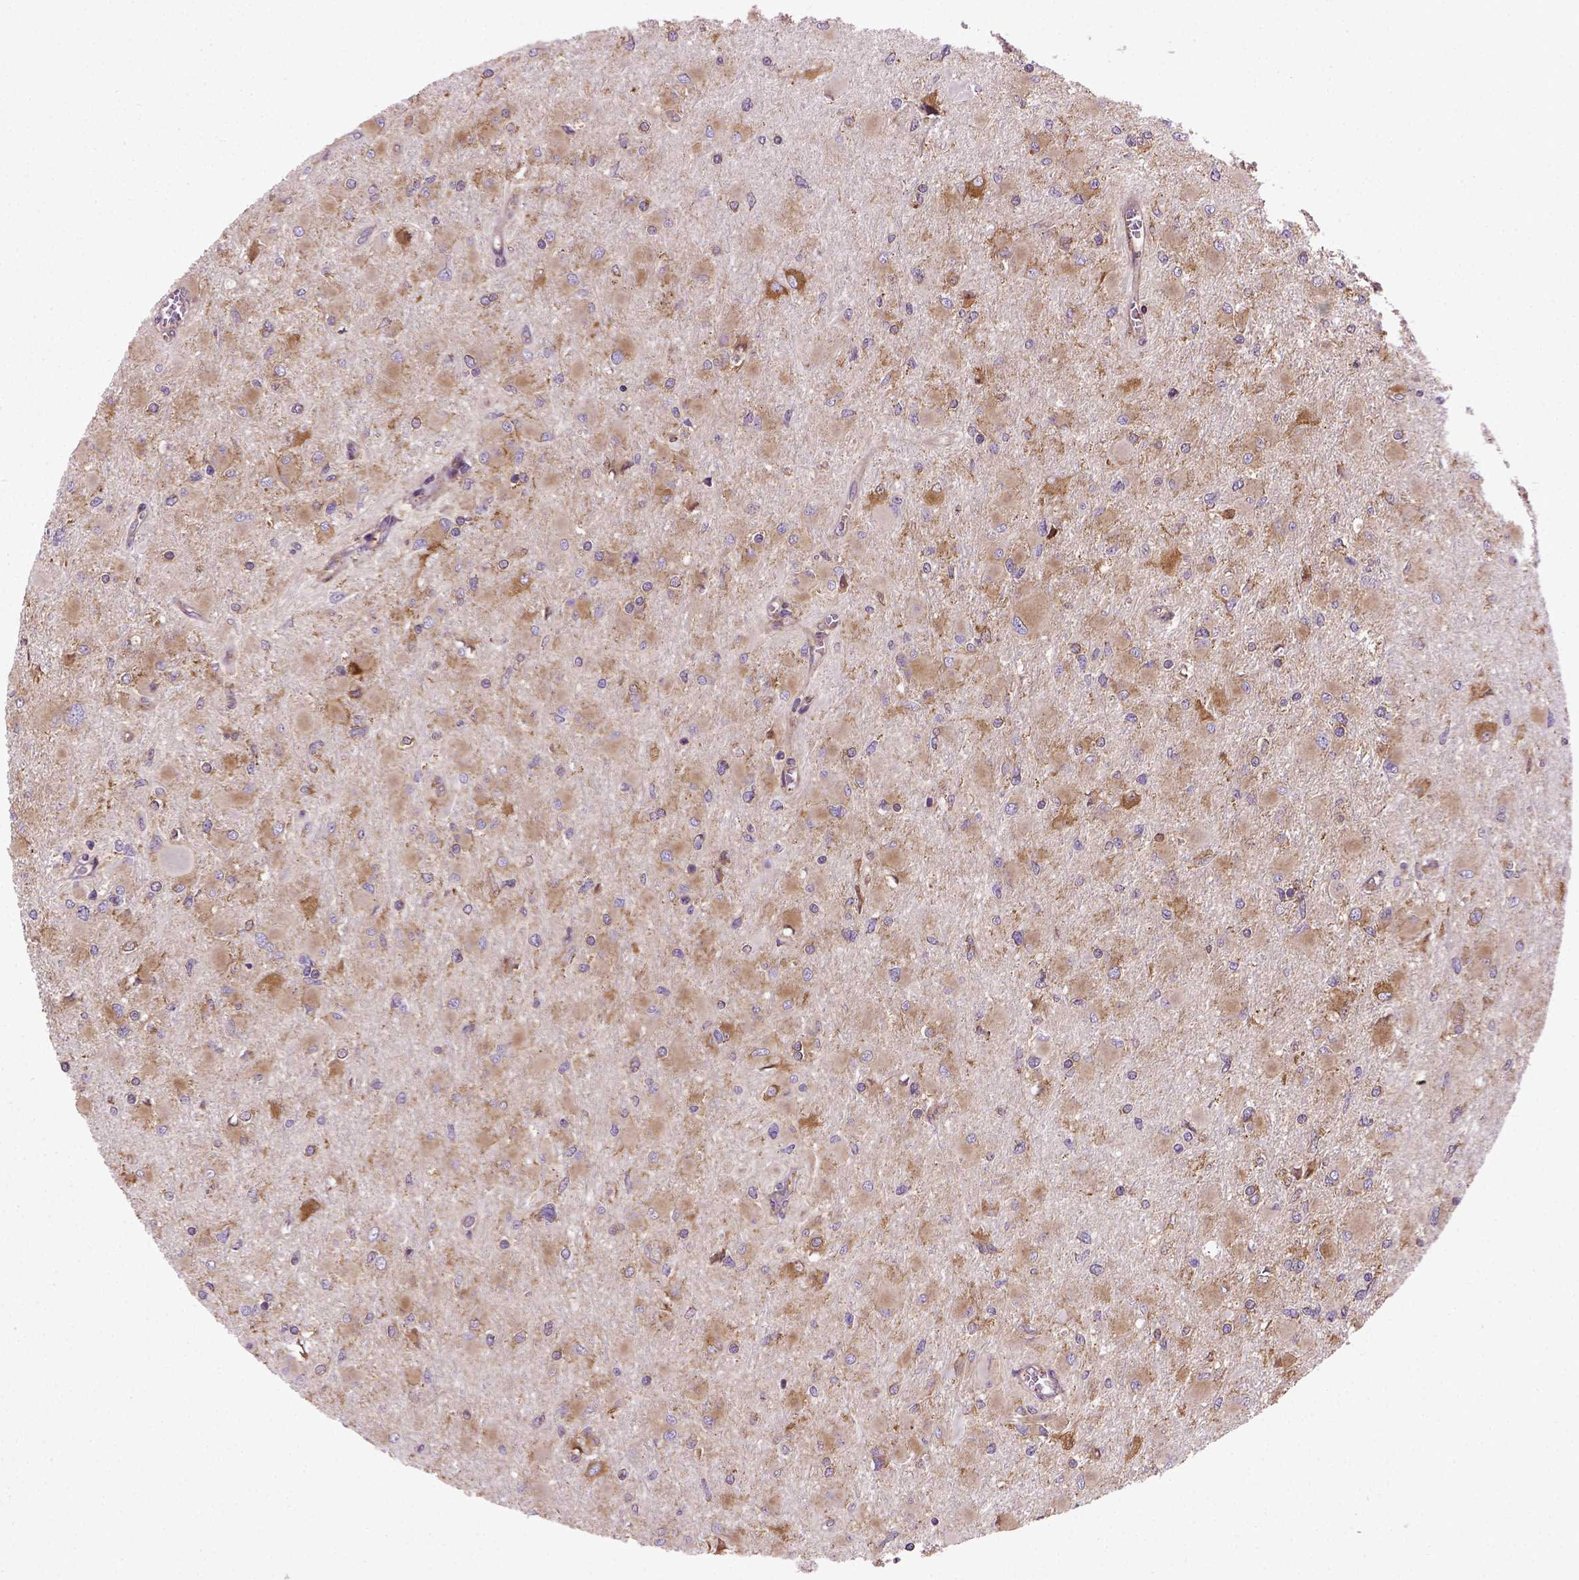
{"staining": {"intensity": "moderate", "quantity": ">75%", "location": "cytoplasmic/membranous"}, "tissue": "glioma", "cell_type": "Tumor cells", "image_type": "cancer", "snomed": [{"axis": "morphology", "description": "Glioma, malignant, High grade"}, {"axis": "topography", "description": "Cerebral cortex"}], "caption": "High-grade glioma (malignant) stained for a protein (brown) reveals moderate cytoplasmic/membranous positive expression in about >75% of tumor cells.", "gene": "CAPRIN1", "patient": {"sex": "female", "age": 36}}